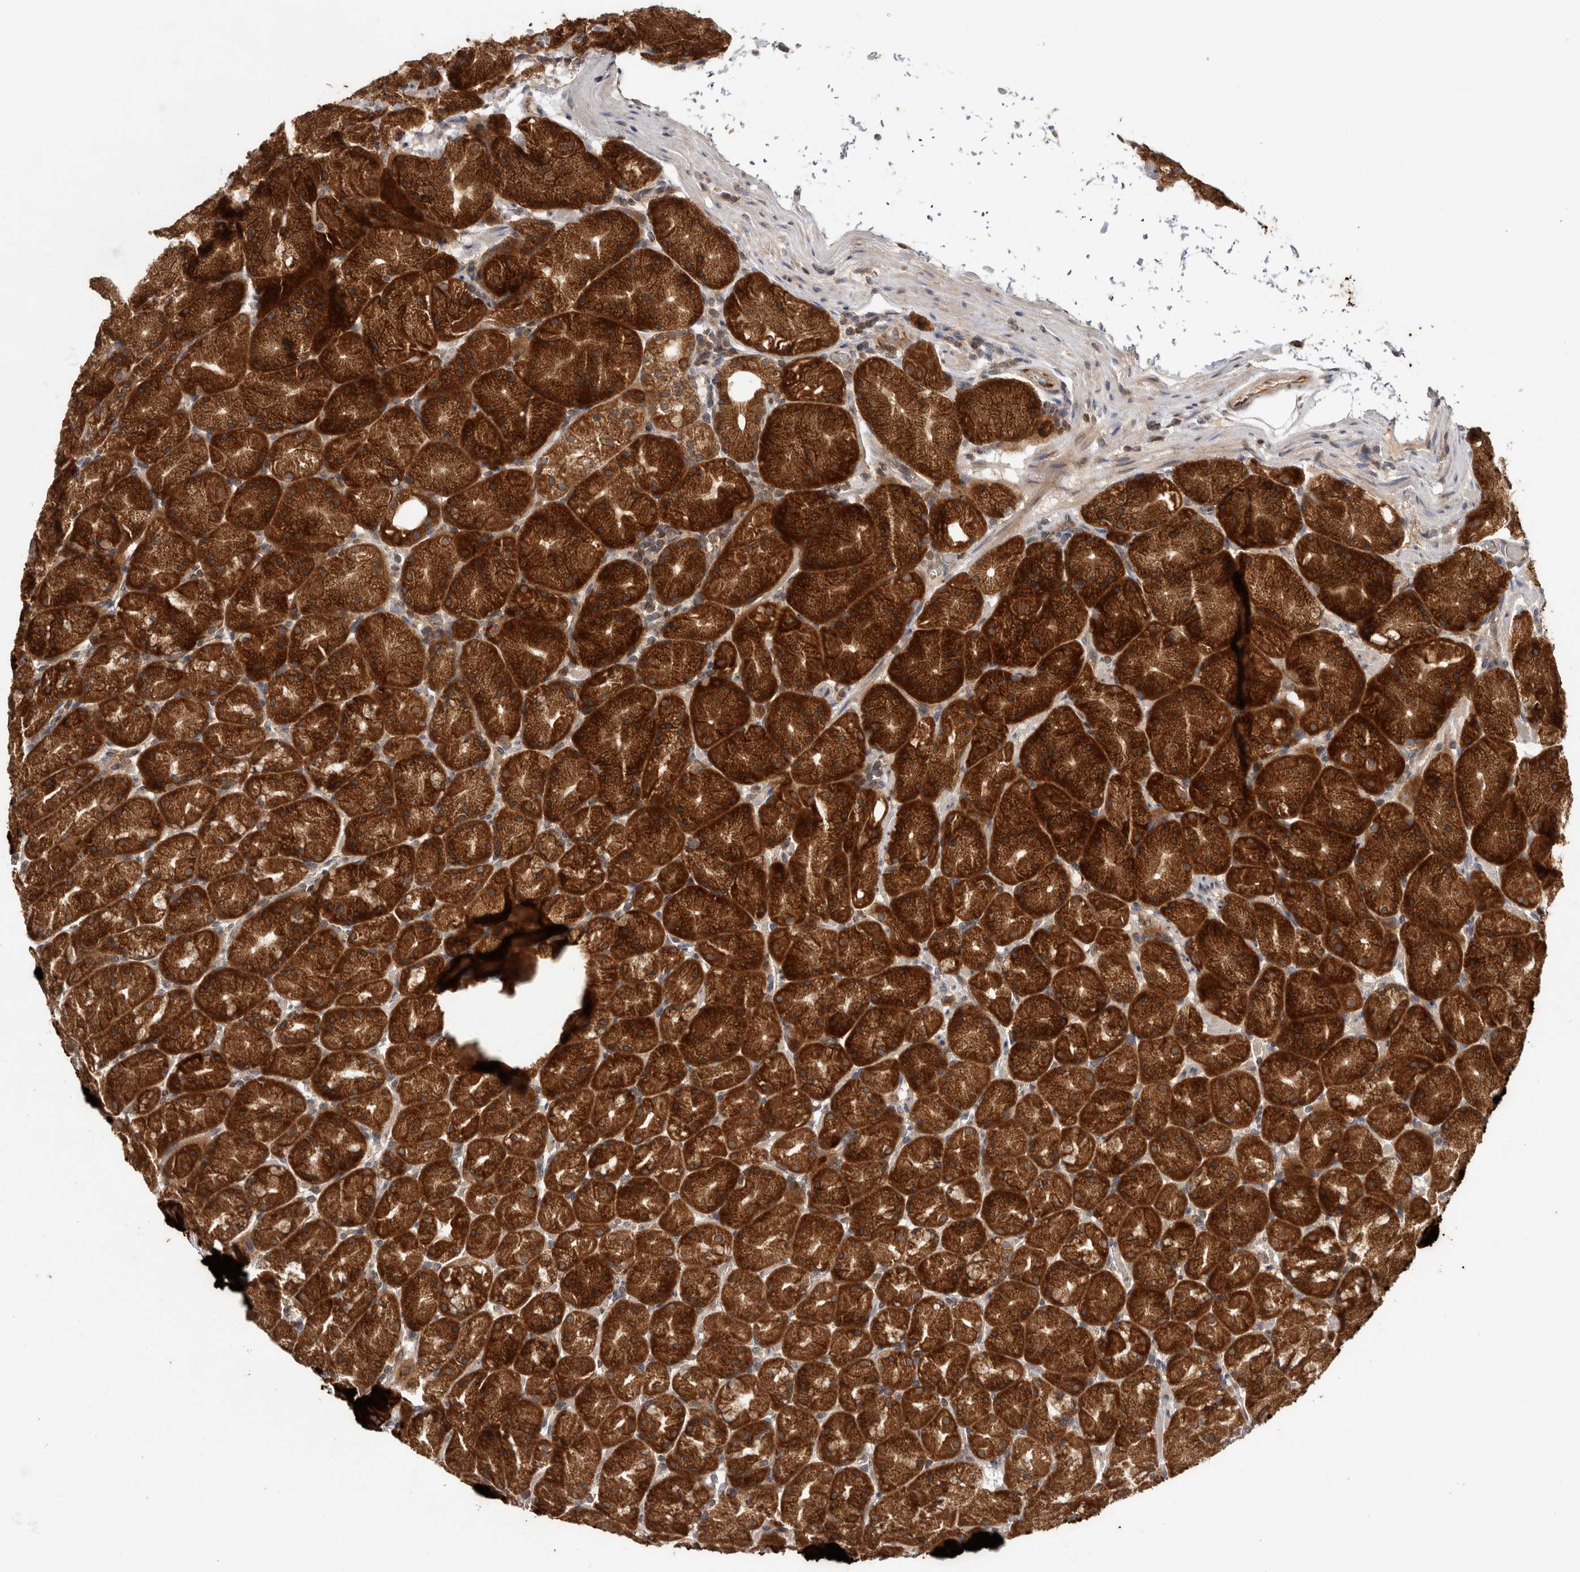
{"staining": {"intensity": "strong", "quantity": ">75%", "location": "cytoplasmic/membranous"}, "tissue": "stomach", "cell_type": "Glandular cells", "image_type": "normal", "snomed": [{"axis": "morphology", "description": "Normal tissue, NOS"}, {"axis": "topography", "description": "Stomach, upper"}, {"axis": "topography", "description": "Stomach"}], "caption": "This photomicrograph demonstrates immunohistochemistry (IHC) staining of normal stomach, with high strong cytoplasmic/membranous staining in about >75% of glandular cells.", "gene": "HMOX2", "patient": {"sex": "male", "age": 48}}